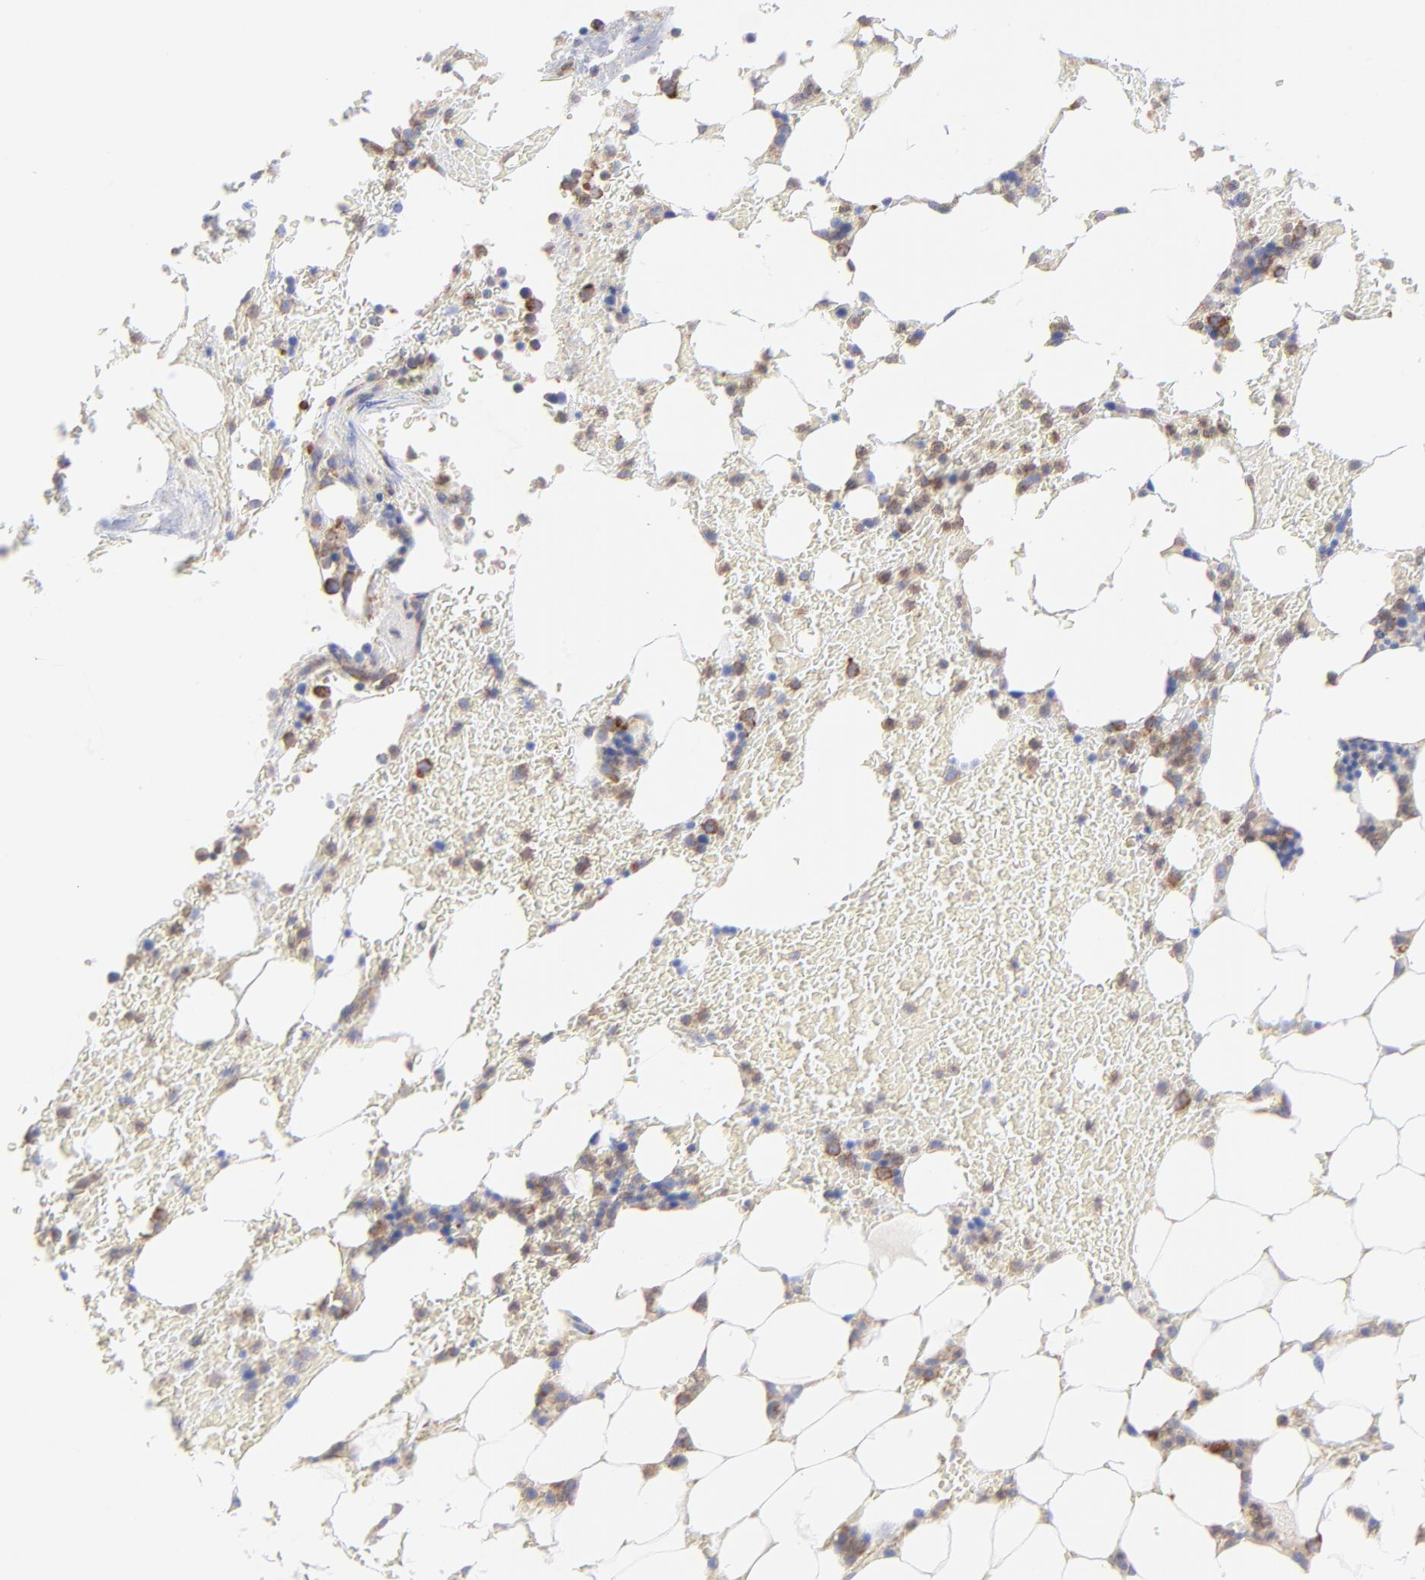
{"staining": {"intensity": "moderate", "quantity": "25%-75%", "location": "cytoplasmic/membranous"}, "tissue": "bone marrow", "cell_type": "Hematopoietic cells", "image_type": "normal", "snomed": [{"axis": "morphology", "description": "Normal tissue, NOS"}, {"axis": "topography", "description": "Bone marrow"}], "caption": "Protein positivity by immunohistochemistry demonstrates moderate cytoplasmic/membranous positivity in about 25%-75% of hematopoietic cells in benign bone marrow.", "gene": "EIF2AK2", "patient": {"sex": "female", "age": 73}}